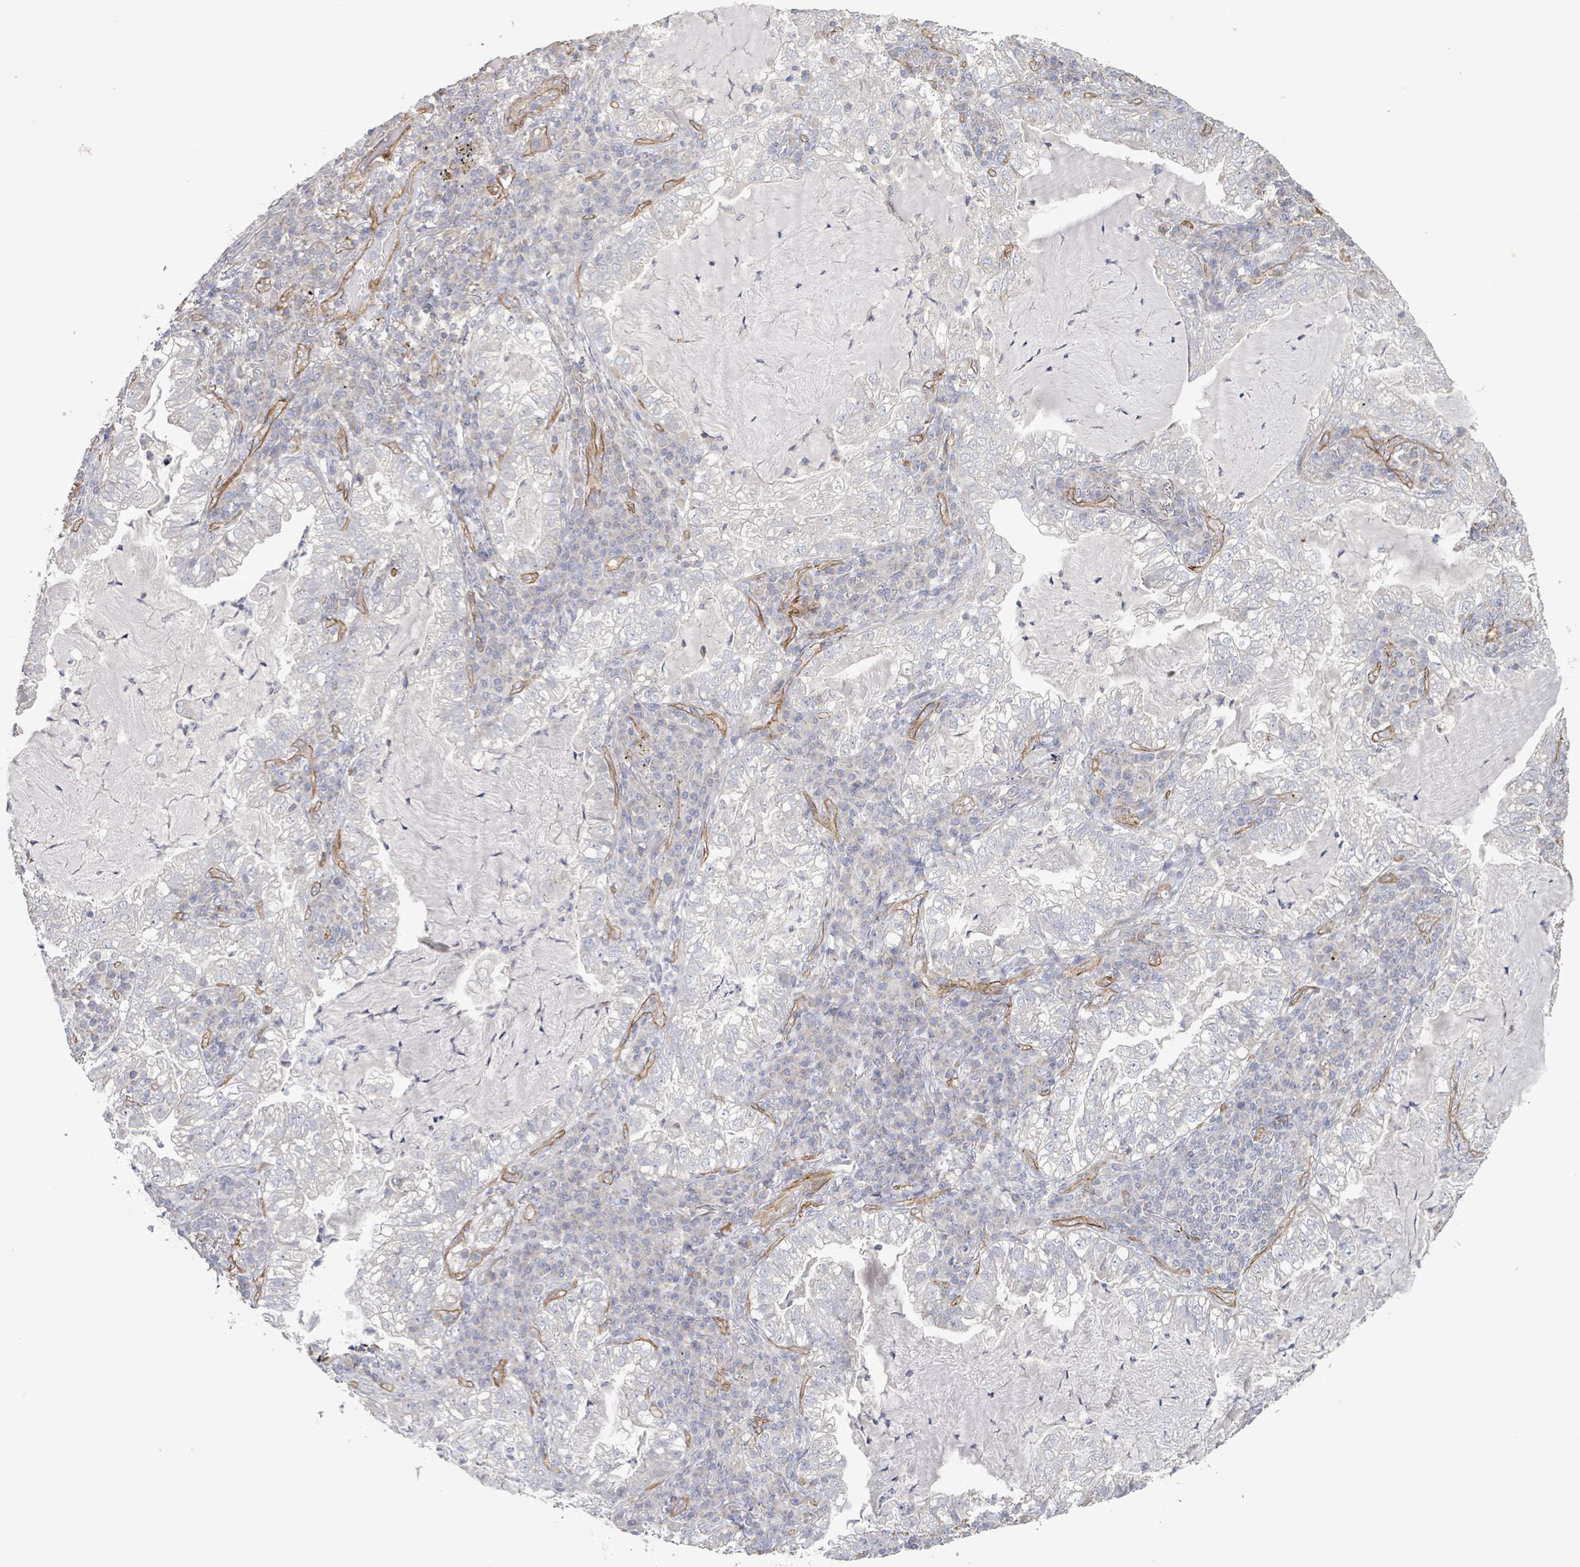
{"staining": {"intensity": "negative", "quantity": "none", "location": "none"}, "tissue": "lung cancer", "cell_type": "Tumor cells", "image_type": "cancer", "snomed": [{"axis": "morphology", "description": "Adenocarcinoma, NOS"}, {"axis": "topography", "description": "Lung"}], "caption": "This is a micrograph of IHC staining of adenocarcinoma (lung), which shows no staining in tumor cells.", "gene": "KANK3", "patient": {"sex": "female", "age": 73}}